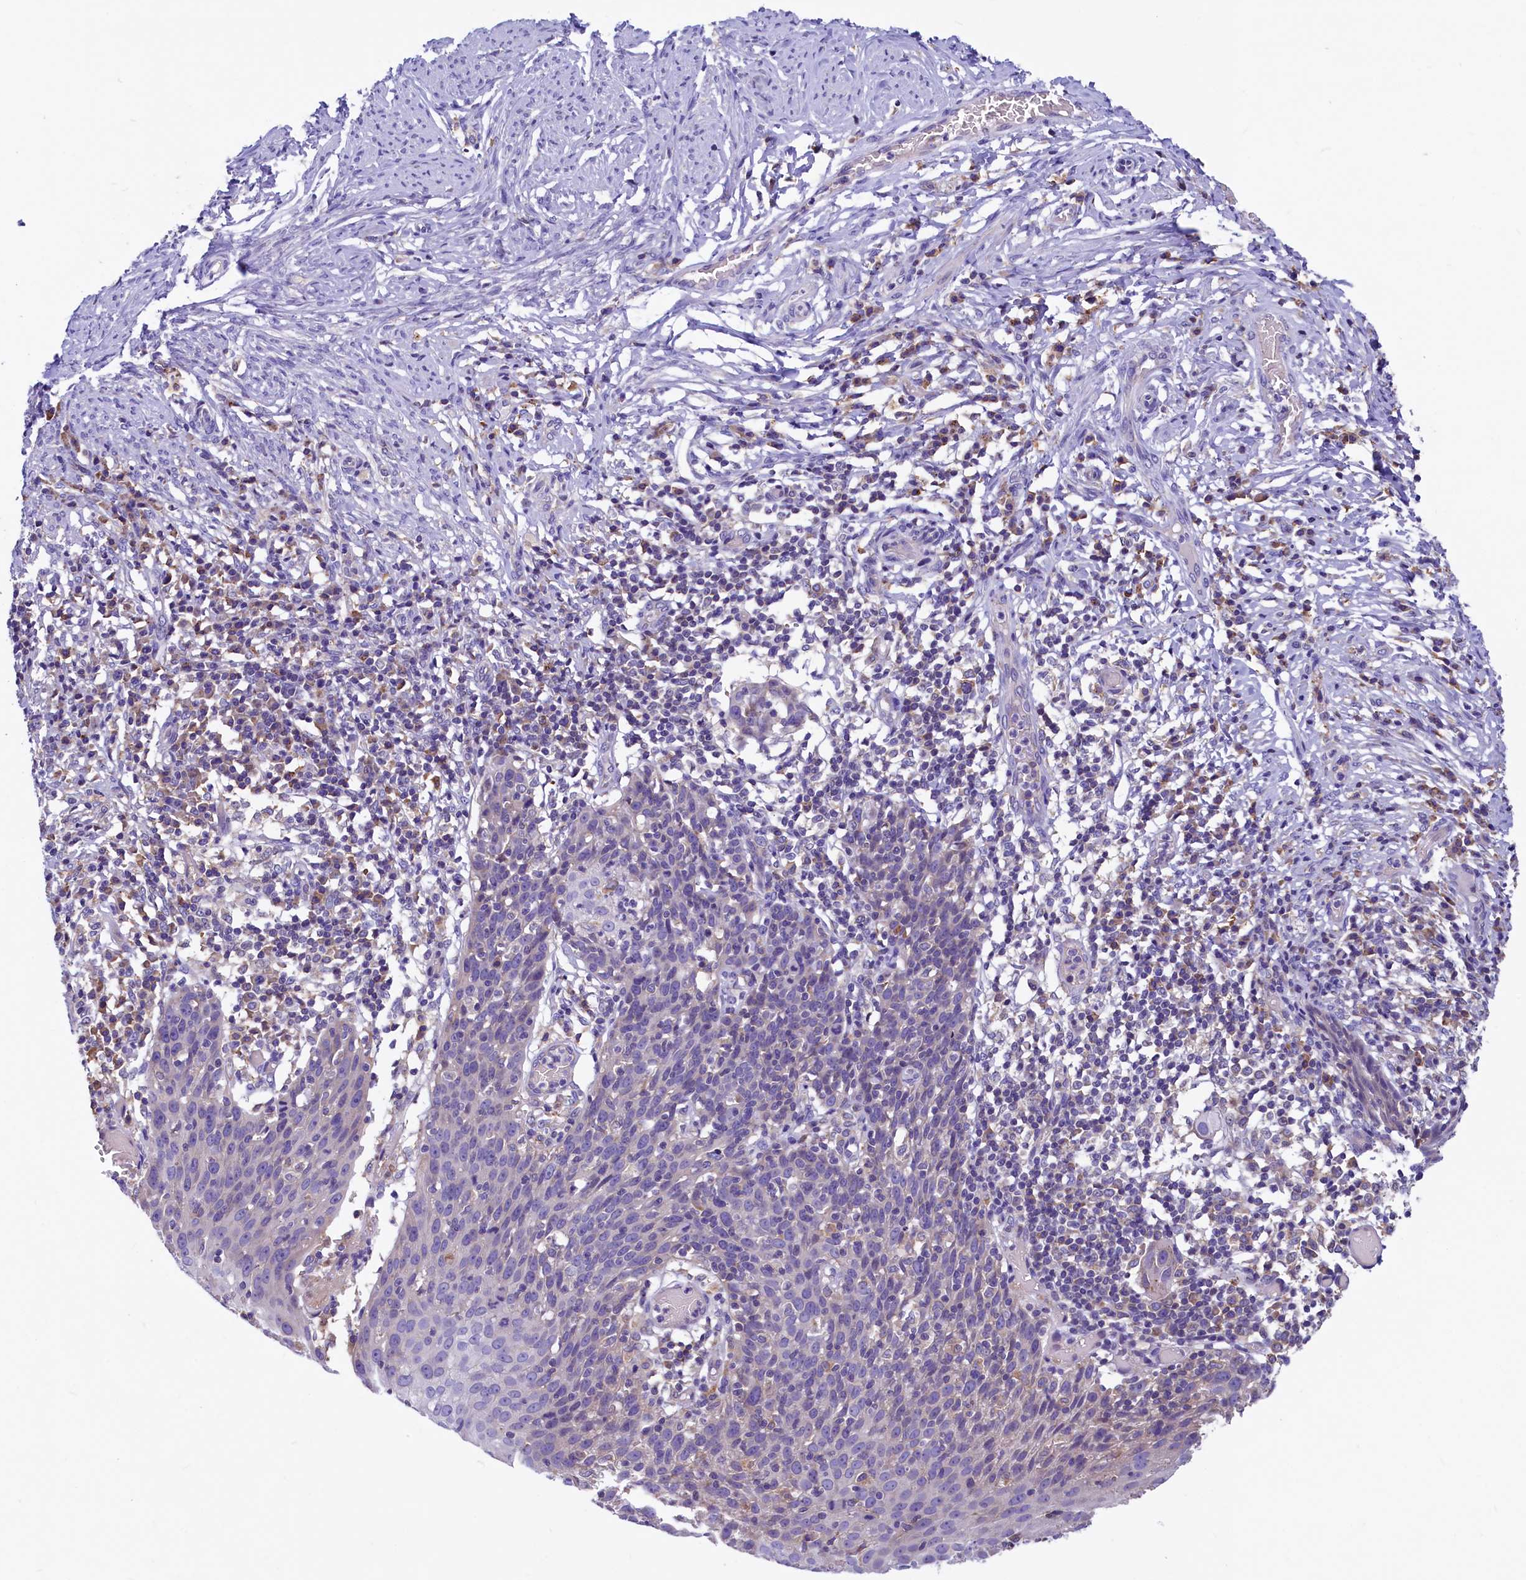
{"staining": {"intensity": "negative", "quantity": "none", "location": "none"}, "tissue": "cervical cancer", "cell_type": "Tumor cells", "image_type": "cancer", "snomed": [{"axis": "morphology", "description": "Squamous cell carcinoma, NOS"}, {"axis": "topography", "description": "Cervix"}], "caption": "Tumor cells show no significant positivity in cervical squamous cell carcinoma. (Brightfield microscopy of DAB IHC at high magnification).", "gene": "HPS6", "patient": {"sex": "female", "age": 50}}